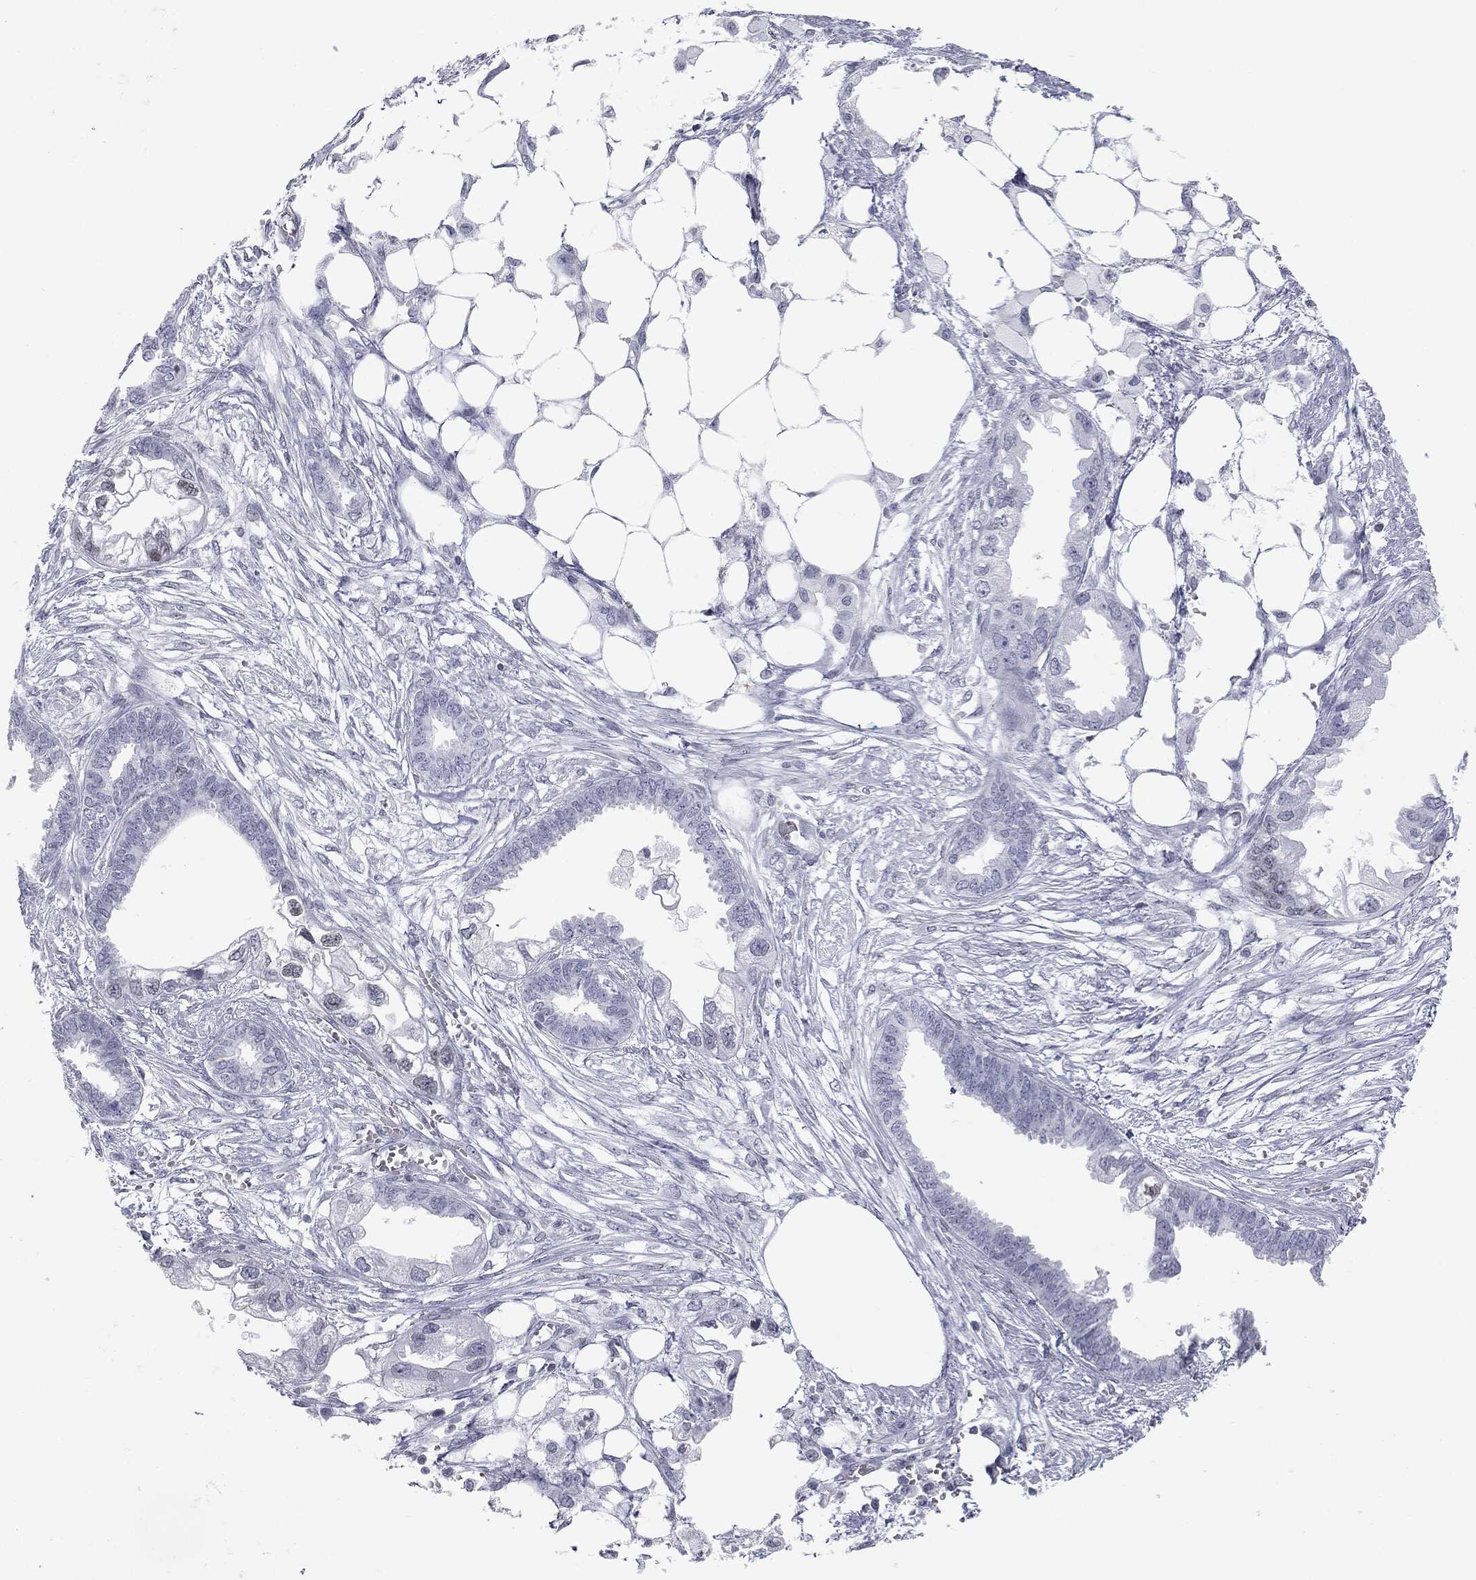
{"staining": {"intensity": "negative", "quantity": "none", "location": "none"}, "tissue": "endometrial cancer", "cell_type": "Tumor cells", "image_type": "cancer", "snomed": [{"axis": "morphology", "description": "Adenocarcinoma, NOS"}, {"axis": "morphology", "description": "Adenocarcinoma, metastatic, NOS"}, {"axis": "topography", "description": "Adipose tissue"}, {"axis": "topography", "description": "Endometrium"}], "caption": "High magnification brightfield microscopy of metastatic adenocarcinoma (endometrial) stained with DAB (3,3'-diaminobenzidine) (brown) and counterstained with hematoxylin (blue): tumor cells show no significant positivity.", "gene": "ALDOB", "patient": {"sex": "female", "age": 67}}